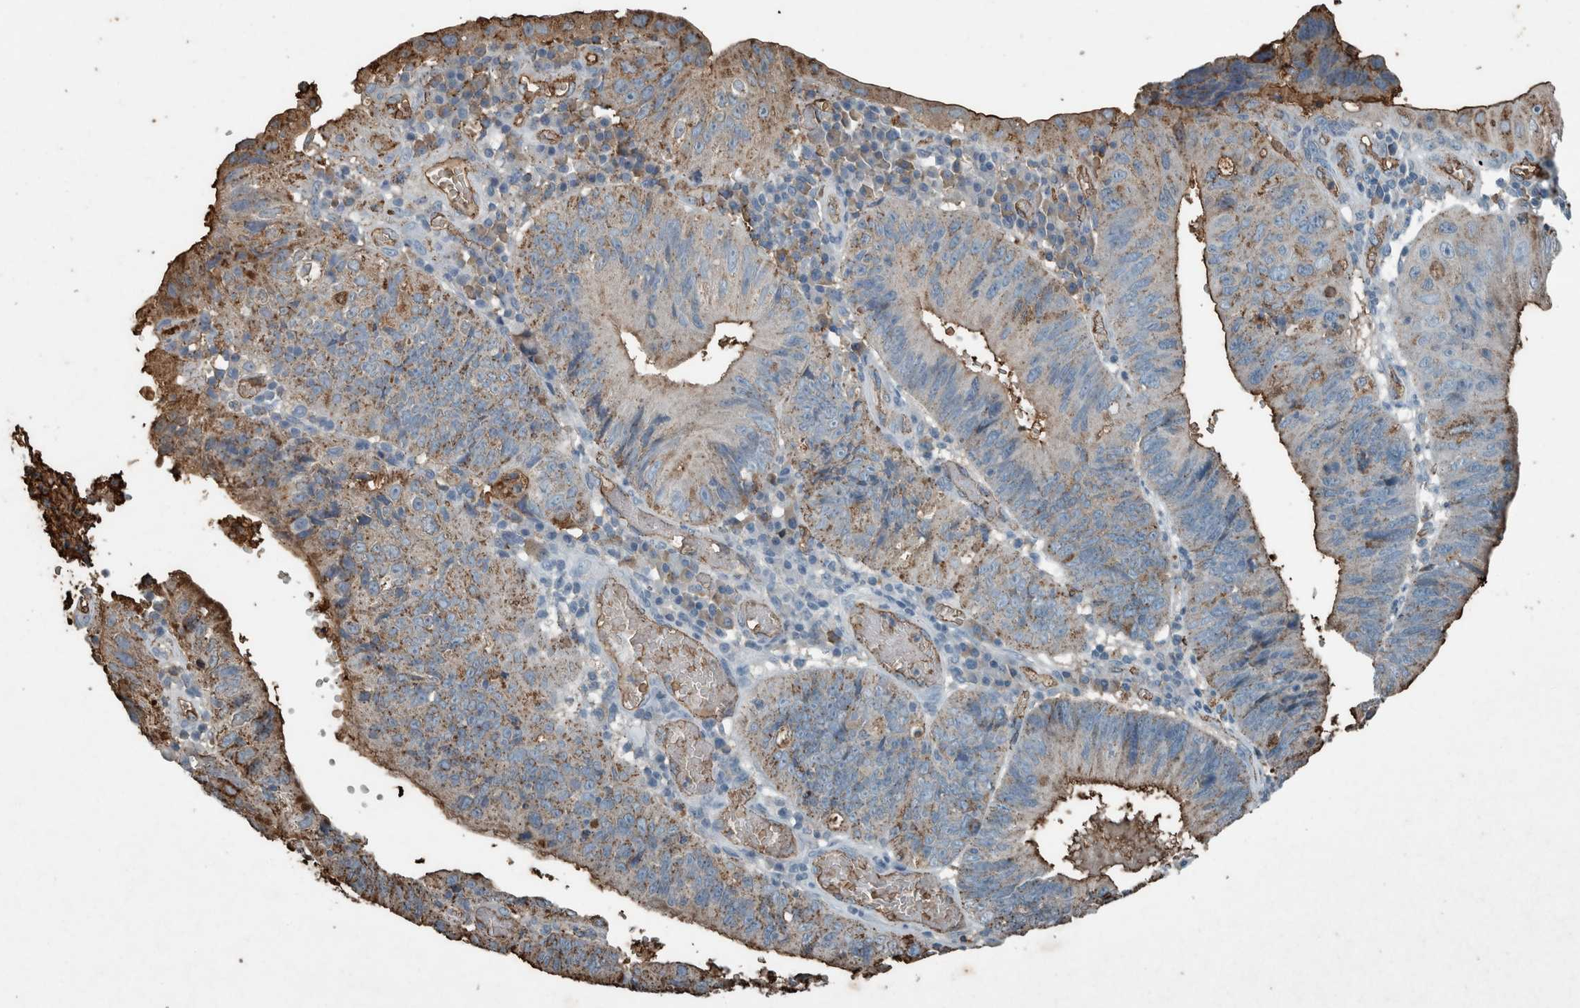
{"staining": {"intensity": "moderate", "quantity": "25%-75%", "location": "cytoplasmic/membranous"}, "tissue": "stomach cancer", "cell_type": "Tumor cells", "image_type": "cancer", "snomed": [{"axis": "morphology", "description": "Adenocarcinoma, NOS"}, {"axis": "topography", "description": "Stomach"}], "caption": "The micrograph shows a brown stain indicating the presence of a protein in the cytoplasmic/membranous of tumor cells in adenocarcinoma (stomach).", "gene": "LBP", "patient": {"sex": "male", "age": 59}}